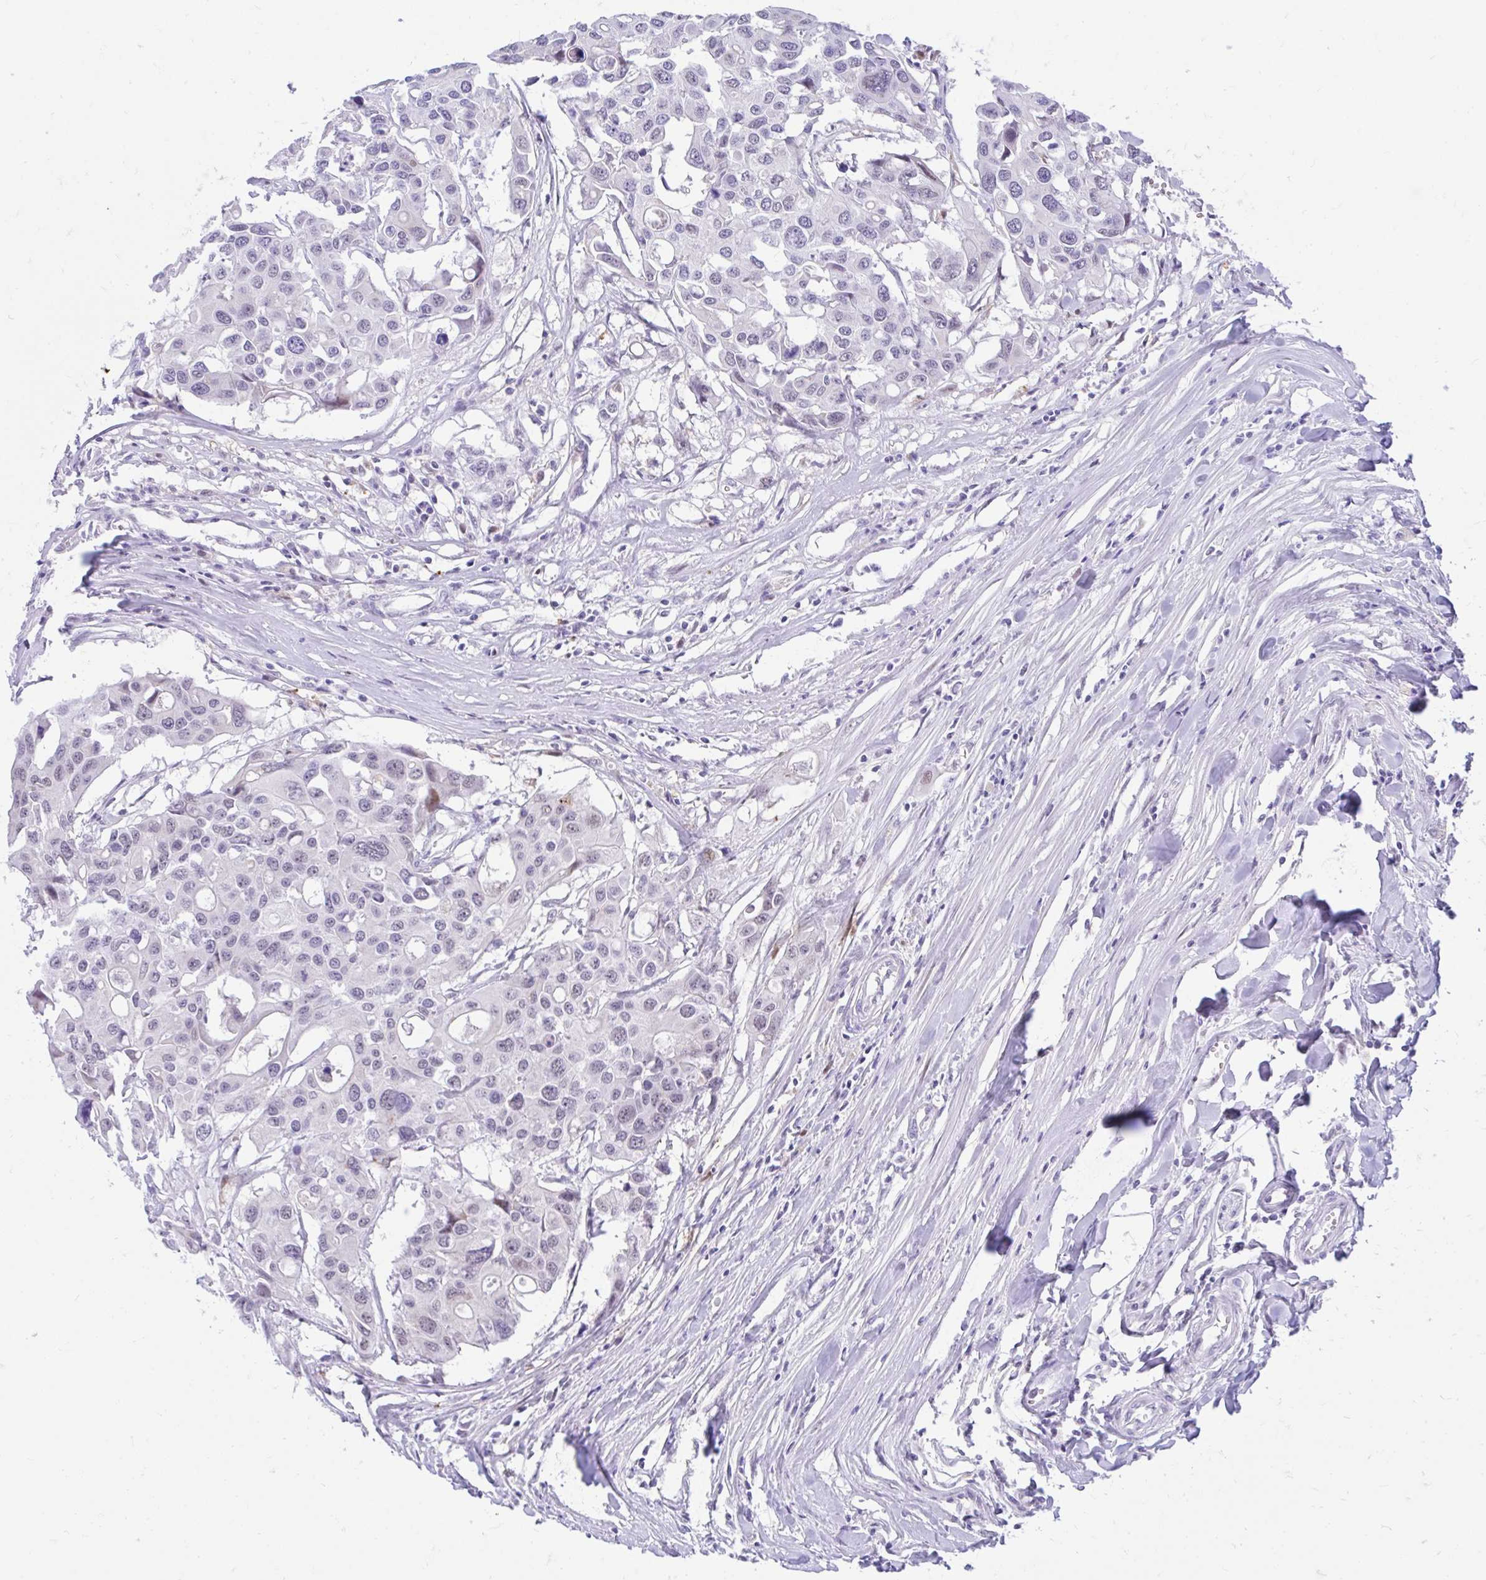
{"staining": {"intensity": "negative", "quantity": "none", "location": "none"}, "tissue": "colorectal cancer", "cell_type": "Tumor cells", "image_type": "cancer", "snomed": [{"axis": "morphology", "description": "Adenocarcinoma, NOS"}, {"axis": "topography", "description": "Colon"}], "caption": "DAB immunohistochemical staining of human colorectal cancer (adenocarcinoma) displays no significant staining in tumor cells.", "gene": "GLB1L2", "patient": {"sex": "male", "age": 77}}